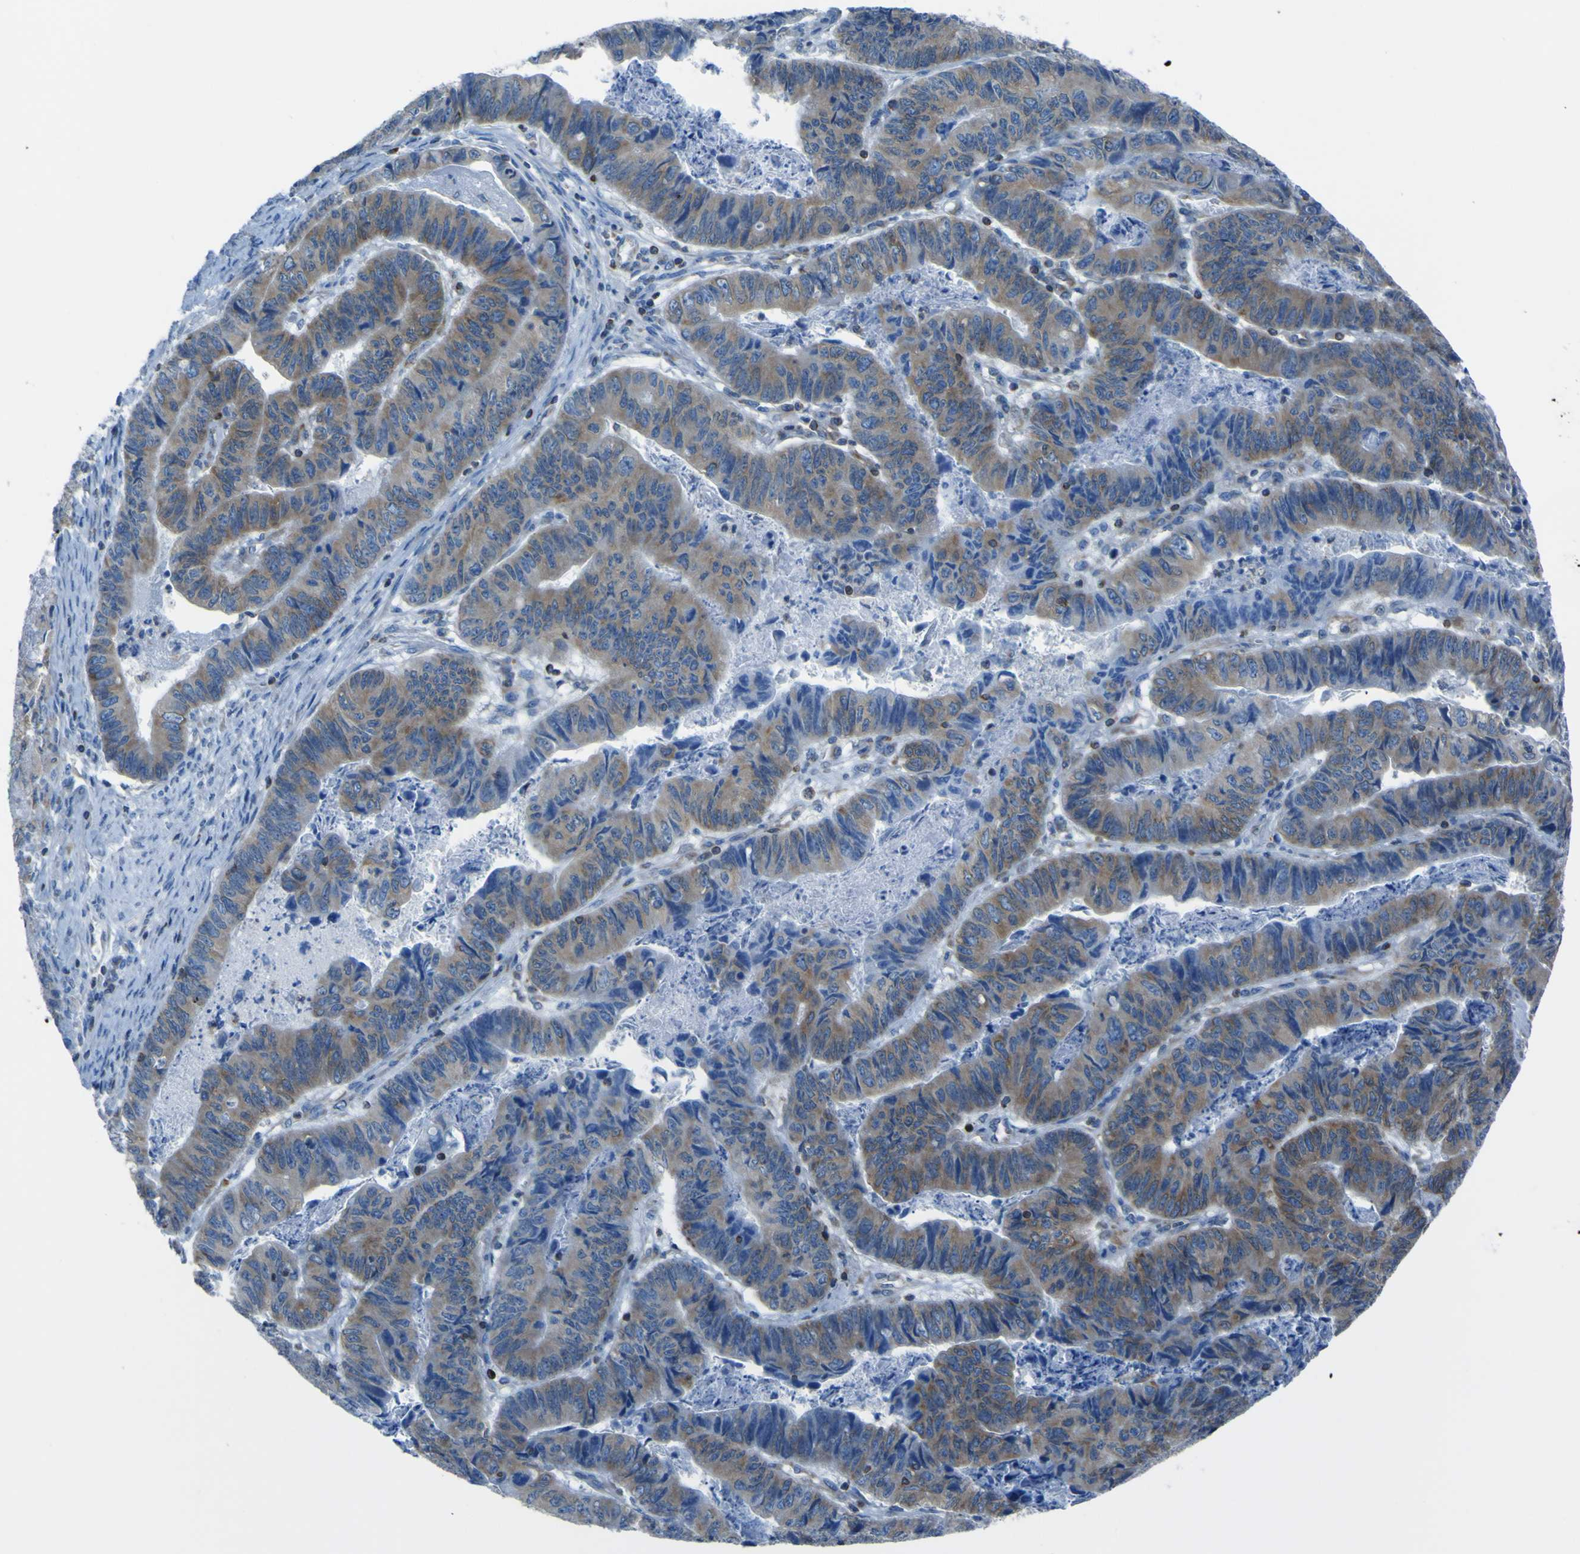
{"staining": {"intensity": "moderate", "quantity": ">75%", "location": "cytoplasmic/membranous"}, "tissue": "stomach cancer", "cell_type": "Tumor cells", "image_type": "cancer", "snomed": [{"axis": "morphology", "description": "Adenocarcinoma, NOS"}, {"axis": "topography", "description": "Stomach, lower"}], "caption": "This micrograph shows IHC staining of stomach adenocarcinoma, with medium moderate cytoplasmic/membranous expression in about >75% of tumor cells.", "gene": "STIM1", "patient": {"sex": "male", "age": 77}}